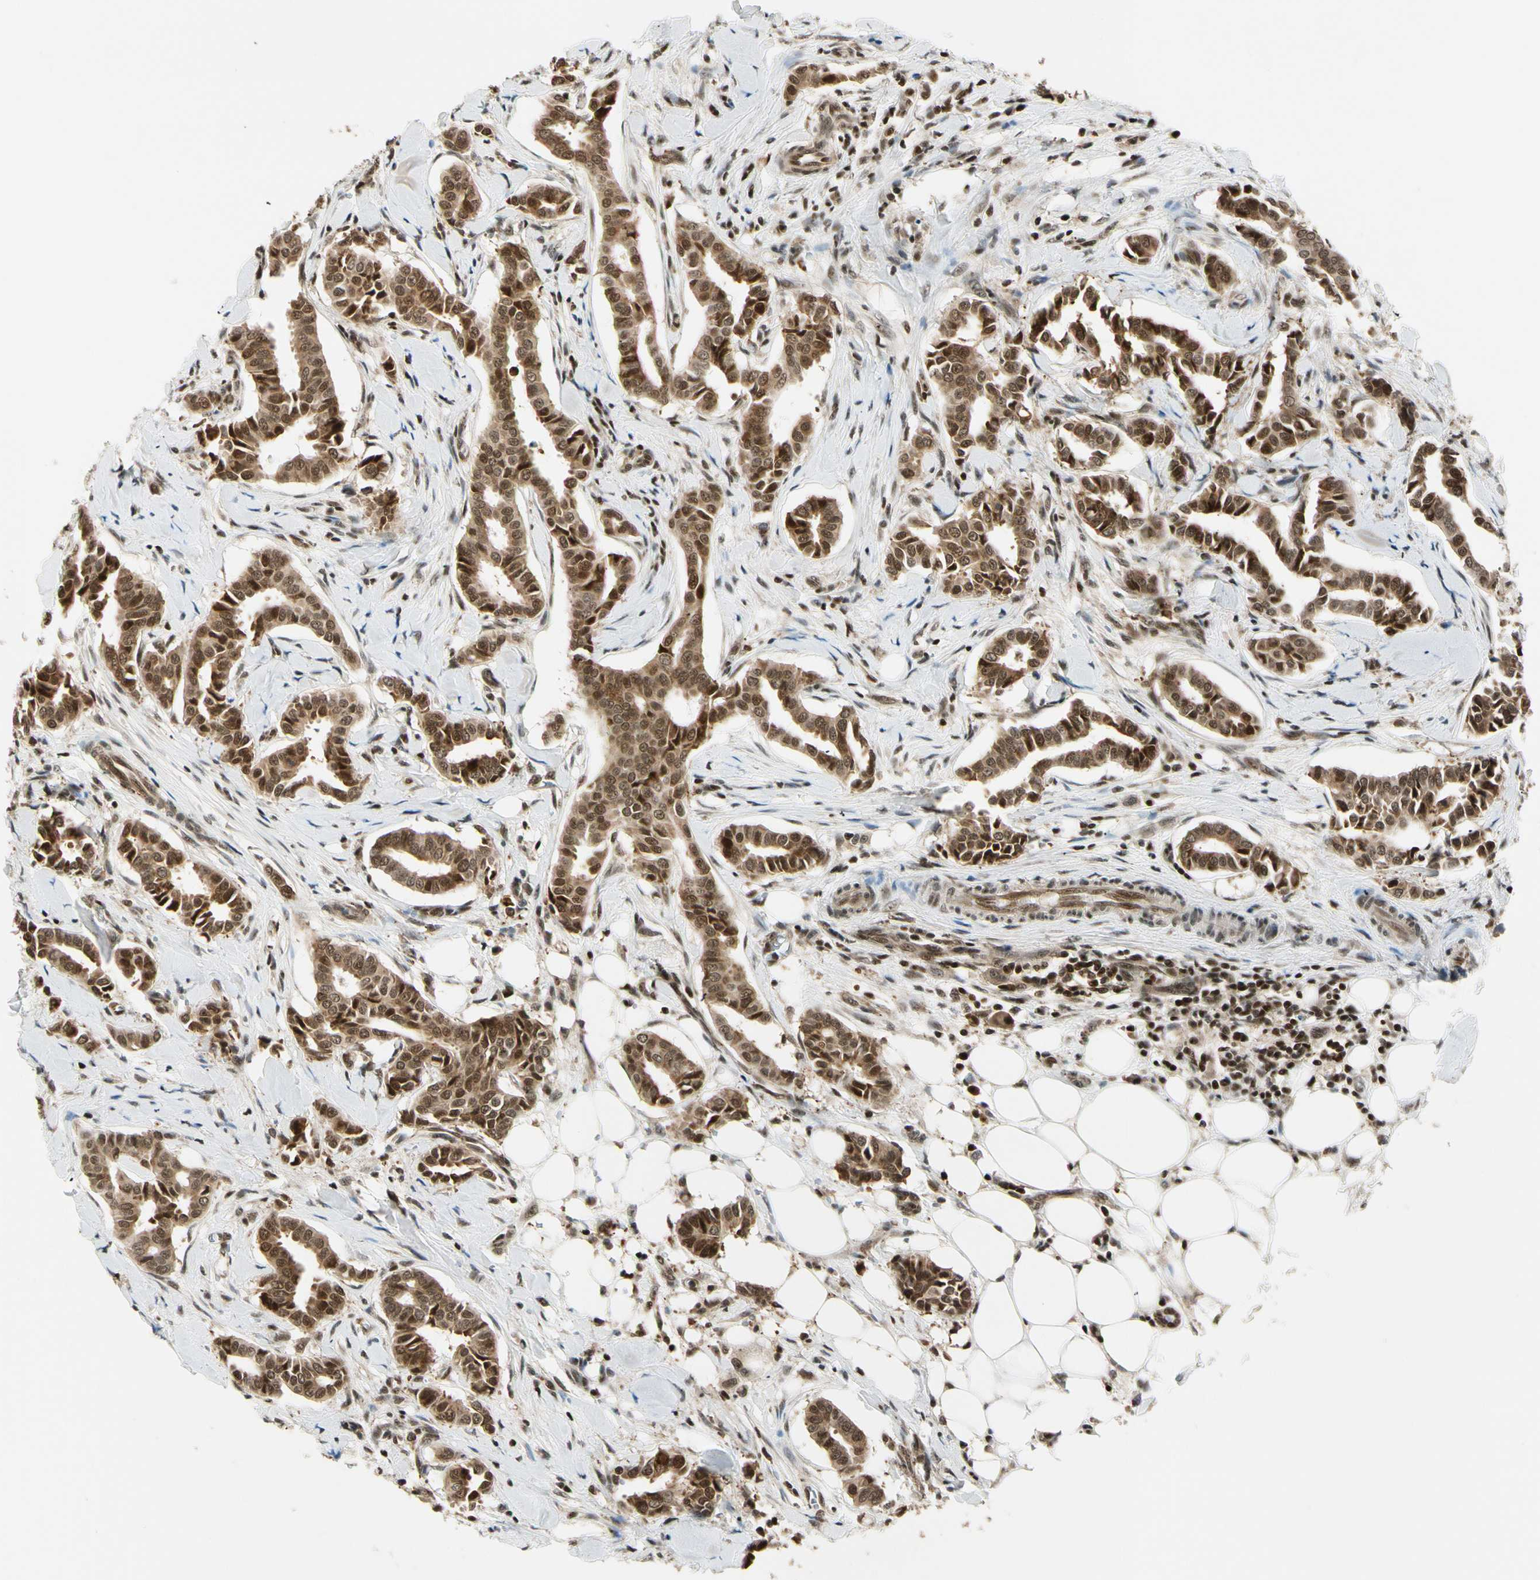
{"staining": {"intensity": "strong", "quantity": ">75%", "location": "cytoplasmic/membranous,nuclear"}, "tissue": "head and neck cancer", "cell_type": "Tumor cells", "image_type": "cancer", "snomed": [{"axis": "morphology", "description": "Adenocarcinoma, NOS"}, {"axis": "topography", "description": "Salivary gland"}, {"axis": "topography", "description": "Head-Neck"}], "caption": "DAB (3,3'-diaminobenzidine) immunohistochemical staining of adenocarcinoma (head and neck) reveals strong cytoplasmic/membranous and nuclear protein expression in about >75% of tumor cells. Immunohistochemistry stains the protein in brown and the nuclei are stained blue.", "gene": "DAXX", "patient": {"sex": "female", "age": 59}}